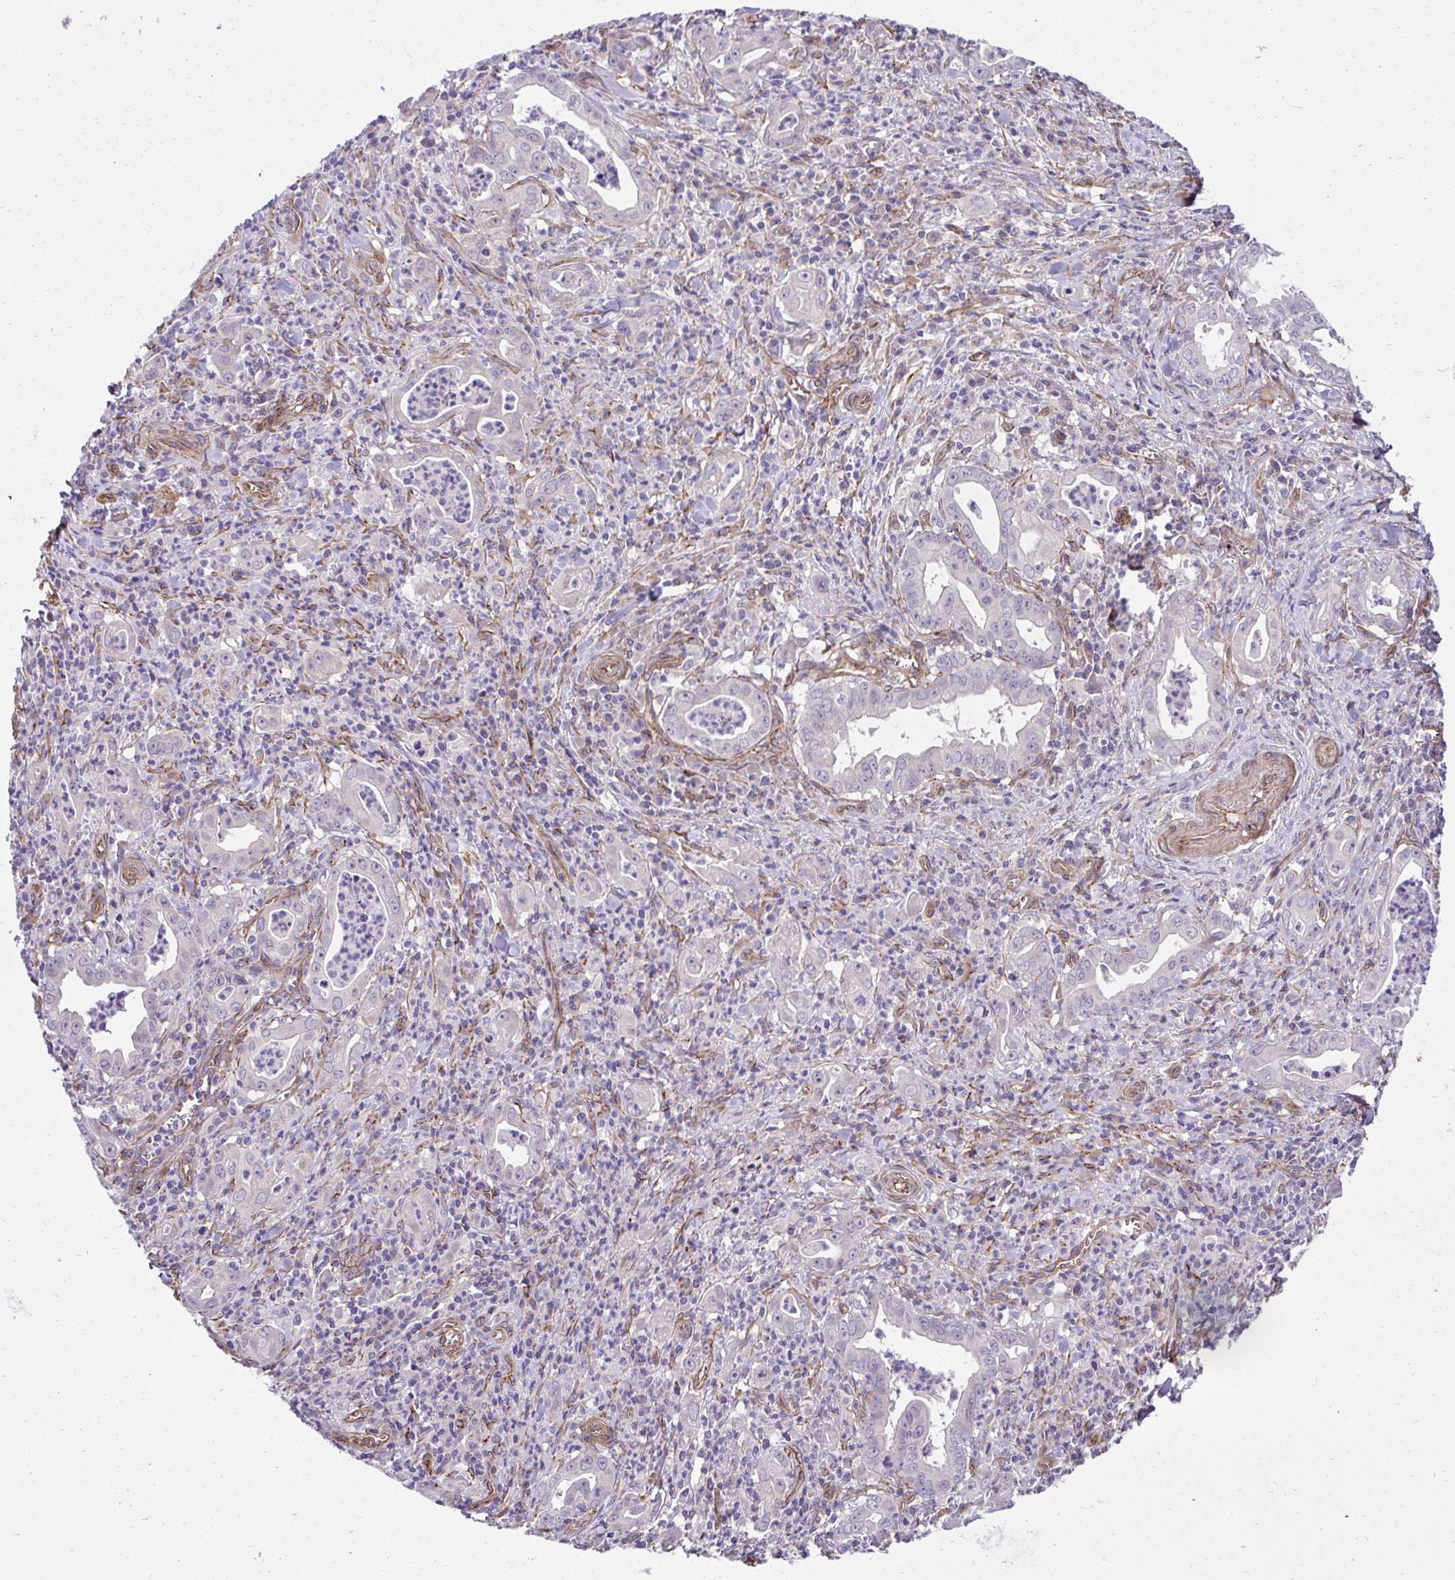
{"staining": {"intensity": "negative", "quantity": "none", "location": "none"}, "tissue": "stomach cancer", "cell_type": "Tumor cells", "image_type": "cancer", "snomed": [{"axis": "morphology", "description": "Adenocarcinoma, NOS"}, {"axis": "topography", "description": "Stomach, upper"}], "caption": "Tumor cells are negative for brown protein staining in stomach cancer.", "gene": "TRIM52", "patient": {"sex": "female", "age": 79}}